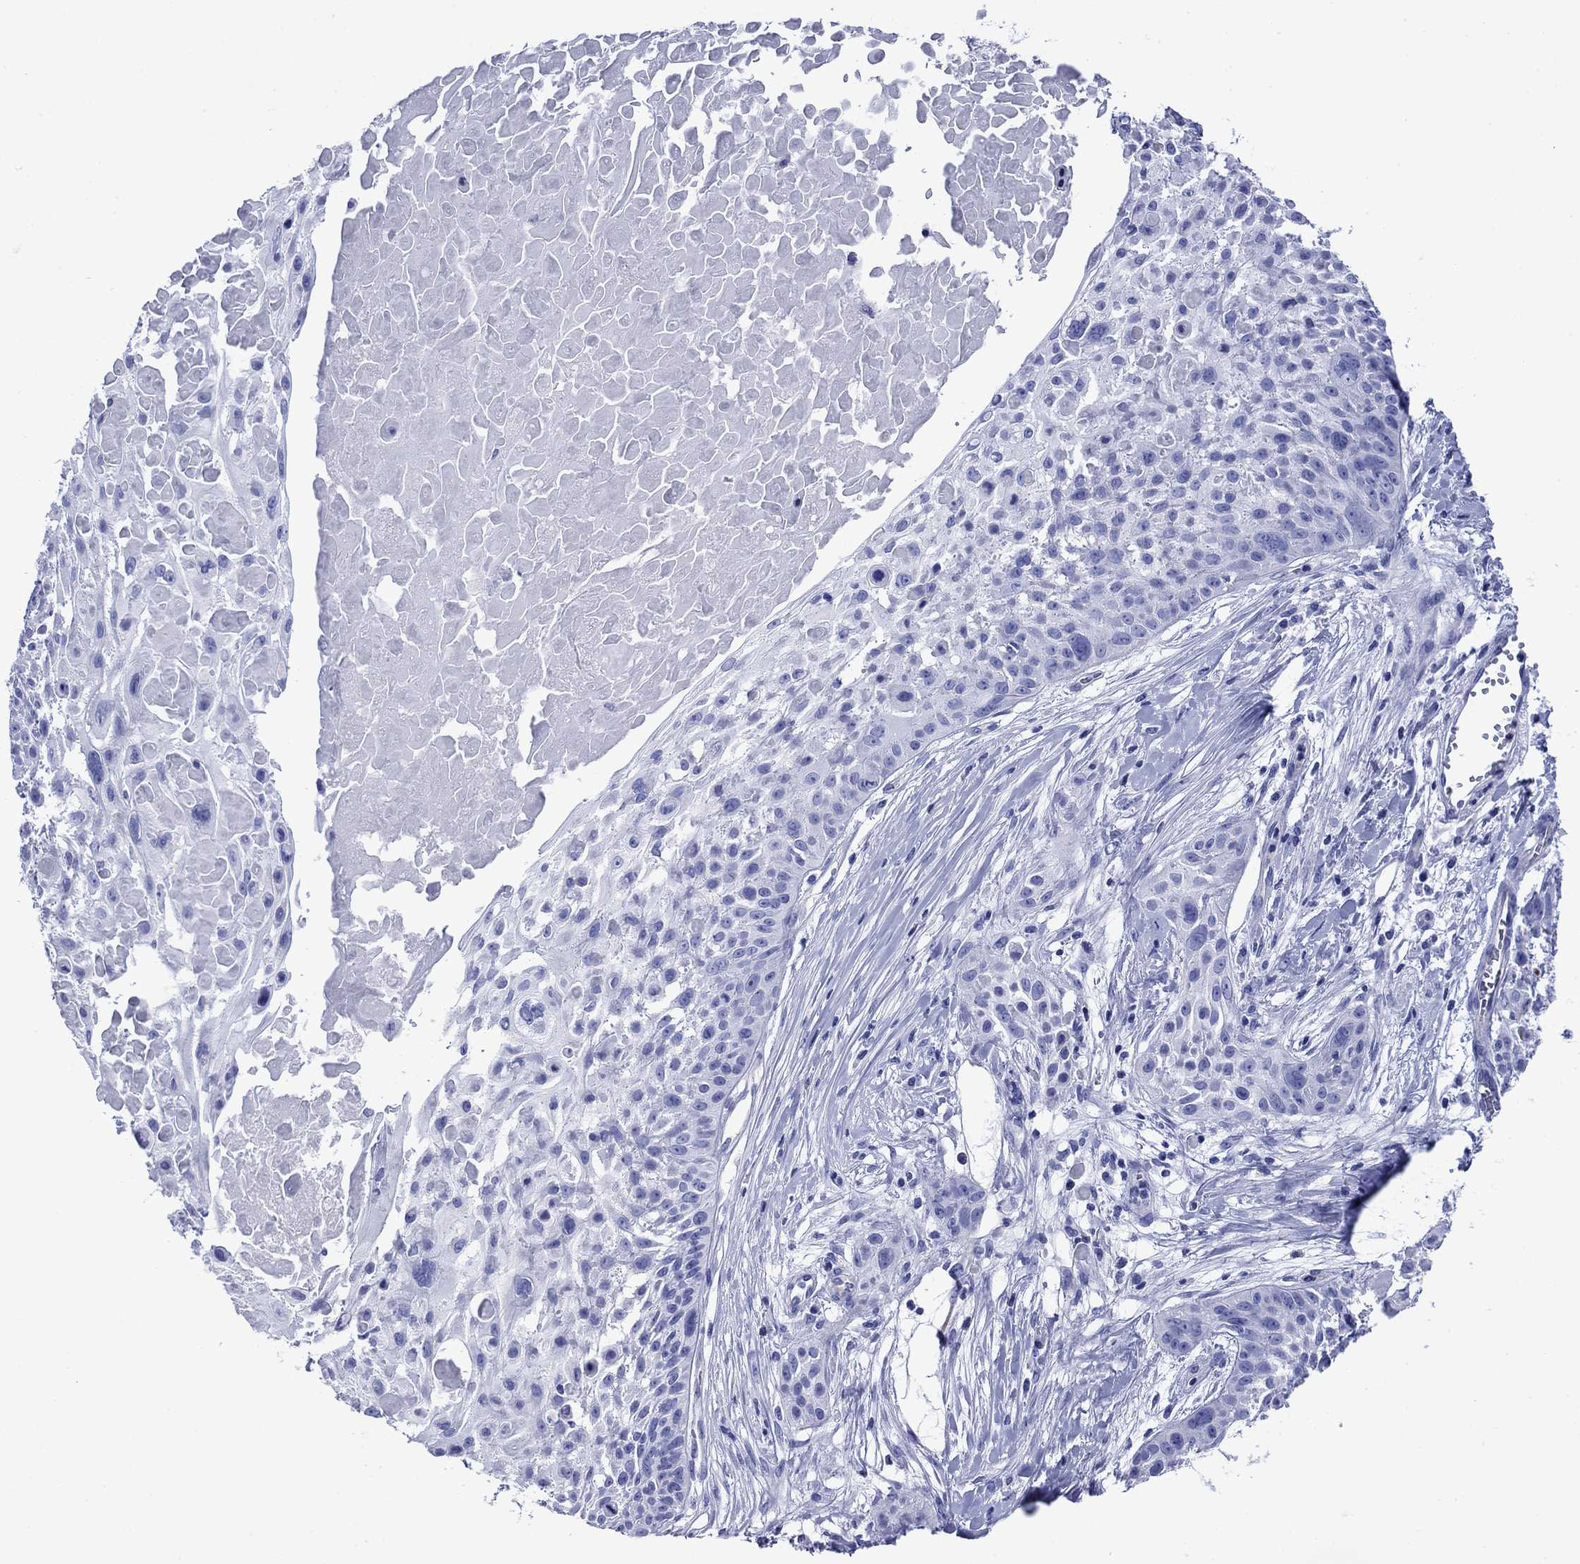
{"staining": {"intensity": "negative", "quantity": "none", "location": "none"}, "tissue": "skin cancer", "cell_type": "Tumor cells", "image_type": "cancer", "snomed": [{"axis": "morphology", "description": "Squamous cell carcinoma, NOS"}, {"axis": "topography", "description": "Skin"}, {"axis": "topography", "description": "Anal"}], "caption": "The photomicrograph shows no significant staining in tumor cells of skin cancer.", "gene": "SLC1A2", "patient": {"sex": "female", "age": 75}}